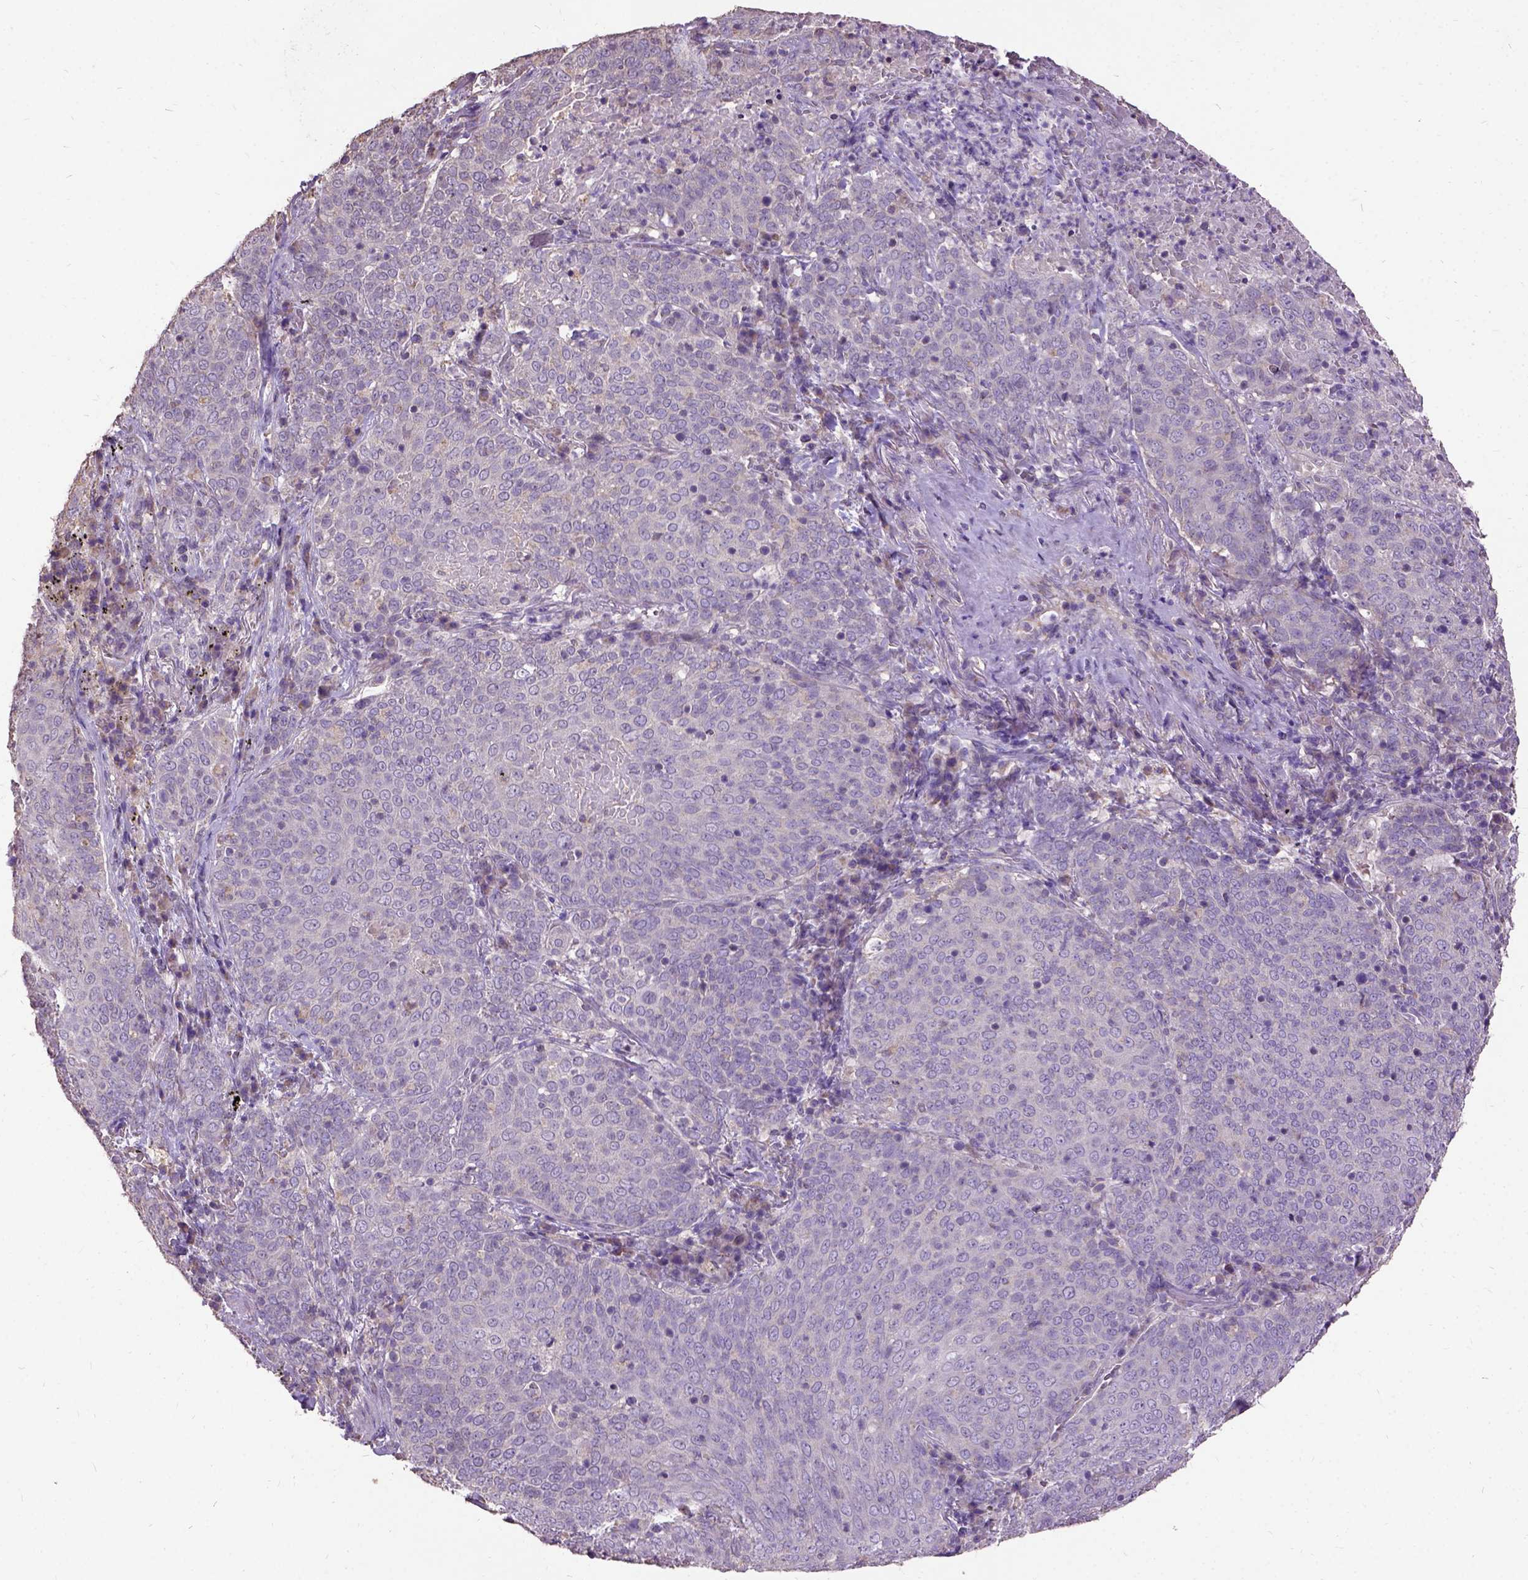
{"staining": {"intensity": "negative", "quantity": "none", "location": "none"}, "tissue": "lung cancer", "cell_type": "Tumor cells", "image_type": "cancer", "snomed": [{"axis": "morphology", "description": "Squamous cell carcinoma, NOS"}, {"axis": "topography", "description": "Lung"}], "caption": "An IHC histopathology image of squamous cell carcinoma (lung) is shown. There is no staining in tumor cells of squamous cell carcinoma (lung).", "gene": "DQX1", "patient": {"sex": "male", "age": 82}}